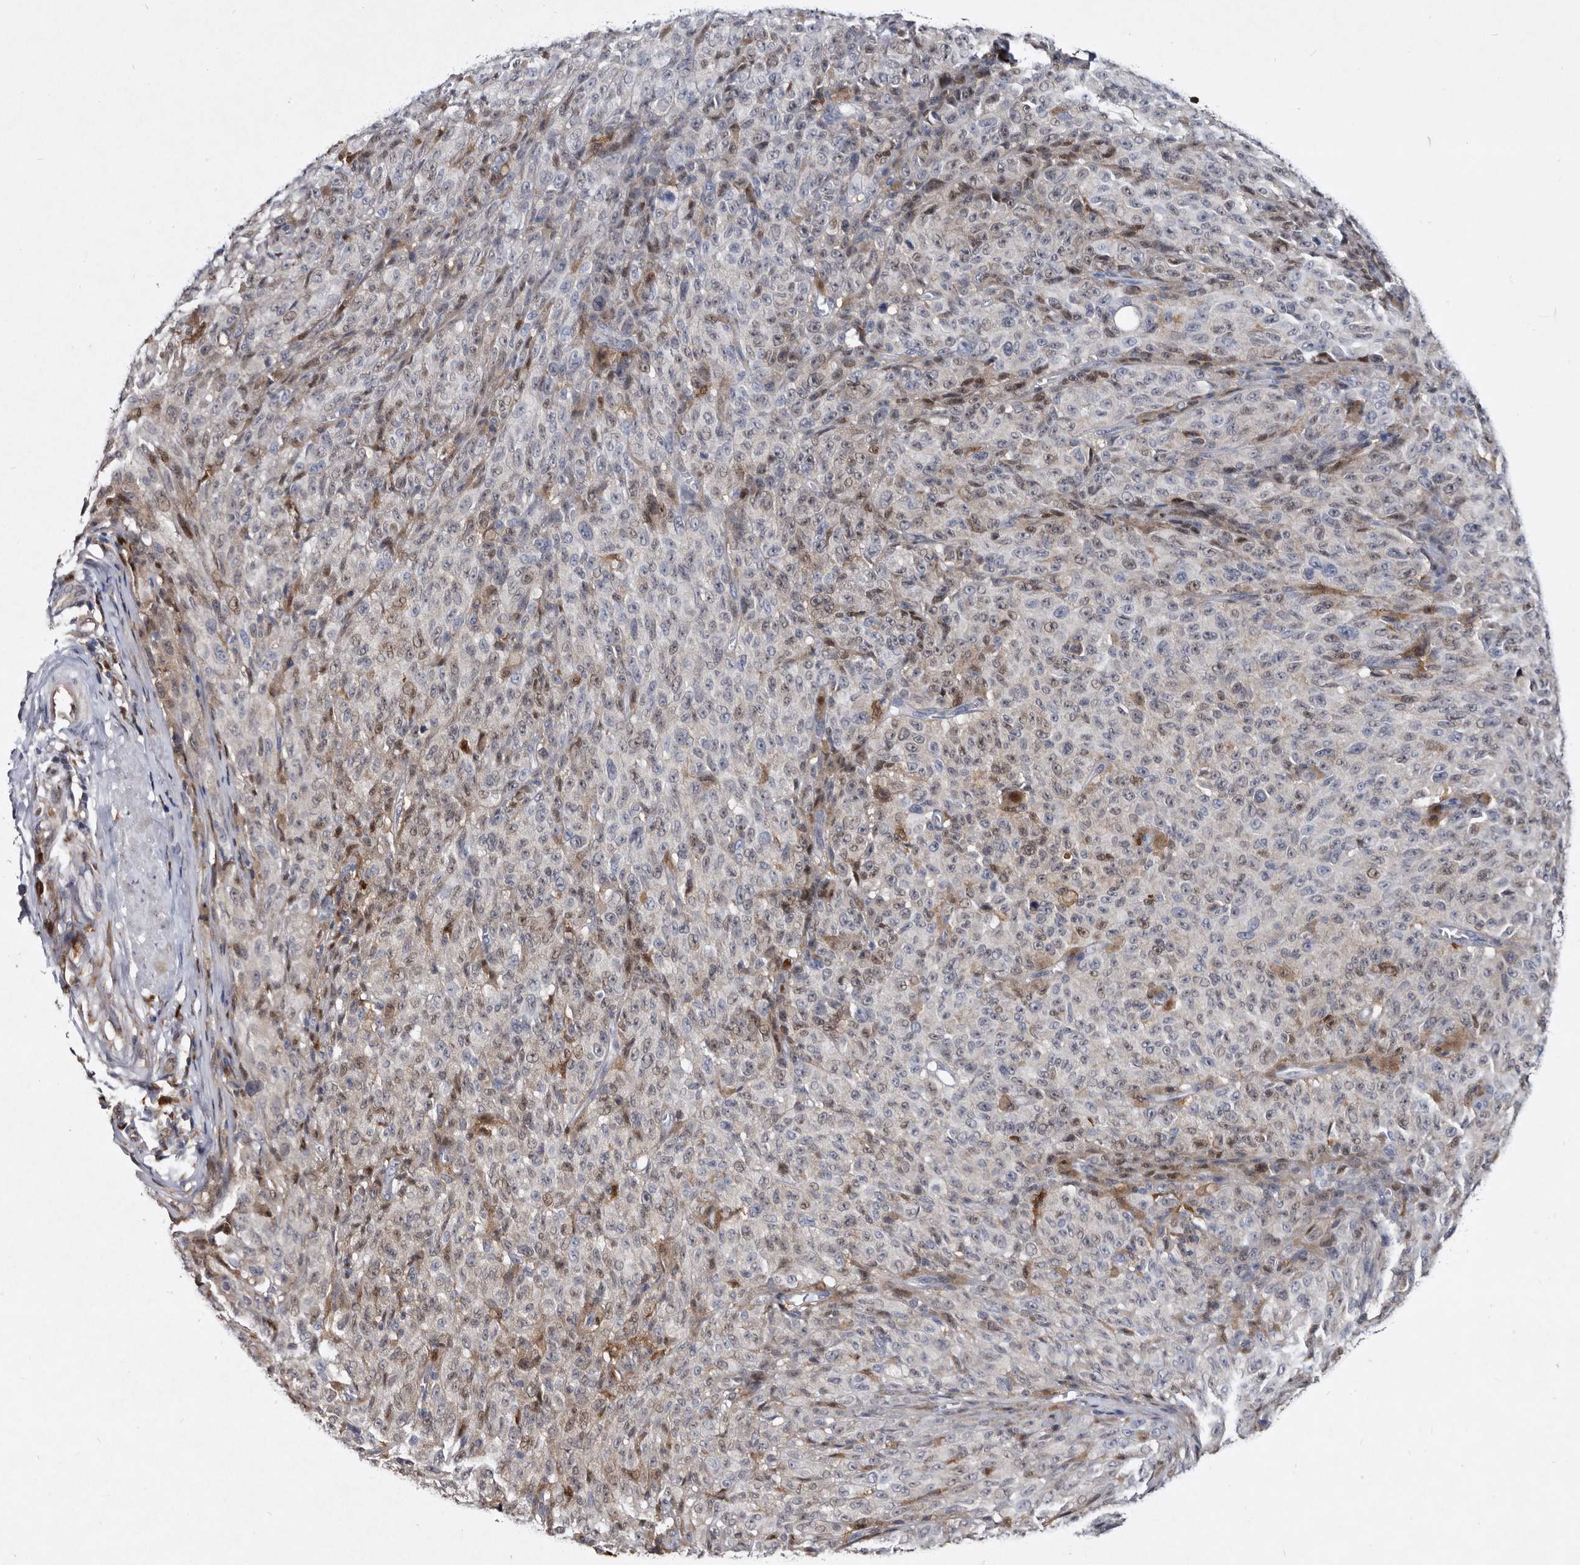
{"staining": {"intensity": "negative", "quantity": "none", "location": "none"}, "tissue": "melanoma", "cell_type": "Tumor cells", "image_type": "cancer", "snomed": [{"axis": "morphology", "description": "Malignant melanoma, NOS"}, {"axis": "topography", "description": "Skin"}], "caption": "DAB immunohistochemical staining of human malignant melanoma displays no significant staining in tumor cells.", "gene": "SERPINB8", "patient": {"sex": "female", "age": 82}}